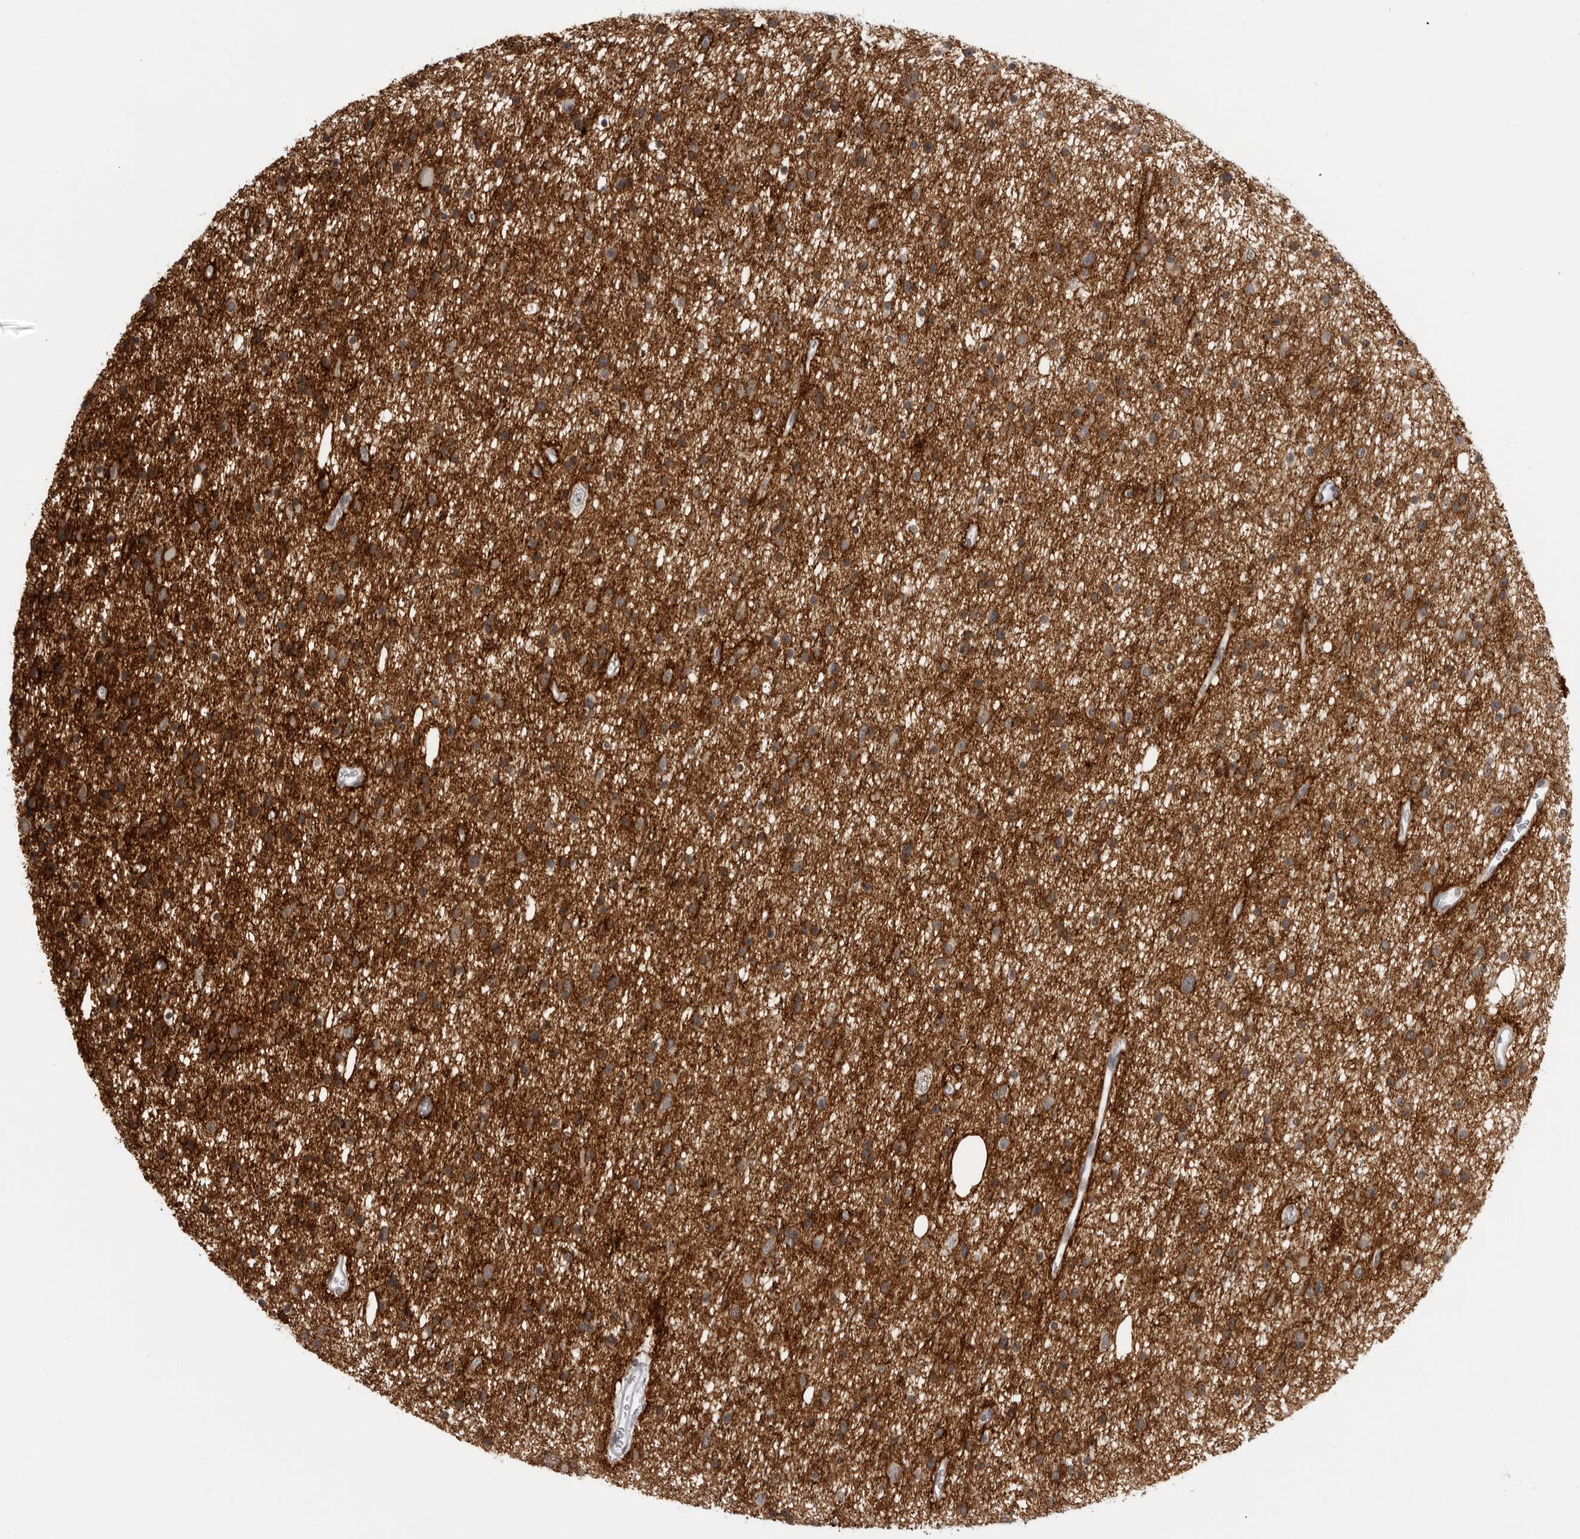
{"staining": {"intensity": "strong", "quantity": ">75%", "location": "cytoplasmic/membranous"}, "tissue": "glioma", "cell_type": "Tumor cells", "image_type": "cancer", "snomed": [{"axis": "morphology", "description": "Glioma, malignant, Low grade"}, {"axis": "topography", "description": "Cerebral cortex"}], "caption": "Malignant glioma (low-grade) tissue exhibits strong cytoplasmic/membranous positivity in approximately >75% of tumor cells, visualized by immunohistochemistry.", "gene": "HEPACAM", "patient": {"sex": "female", "age": 39}}